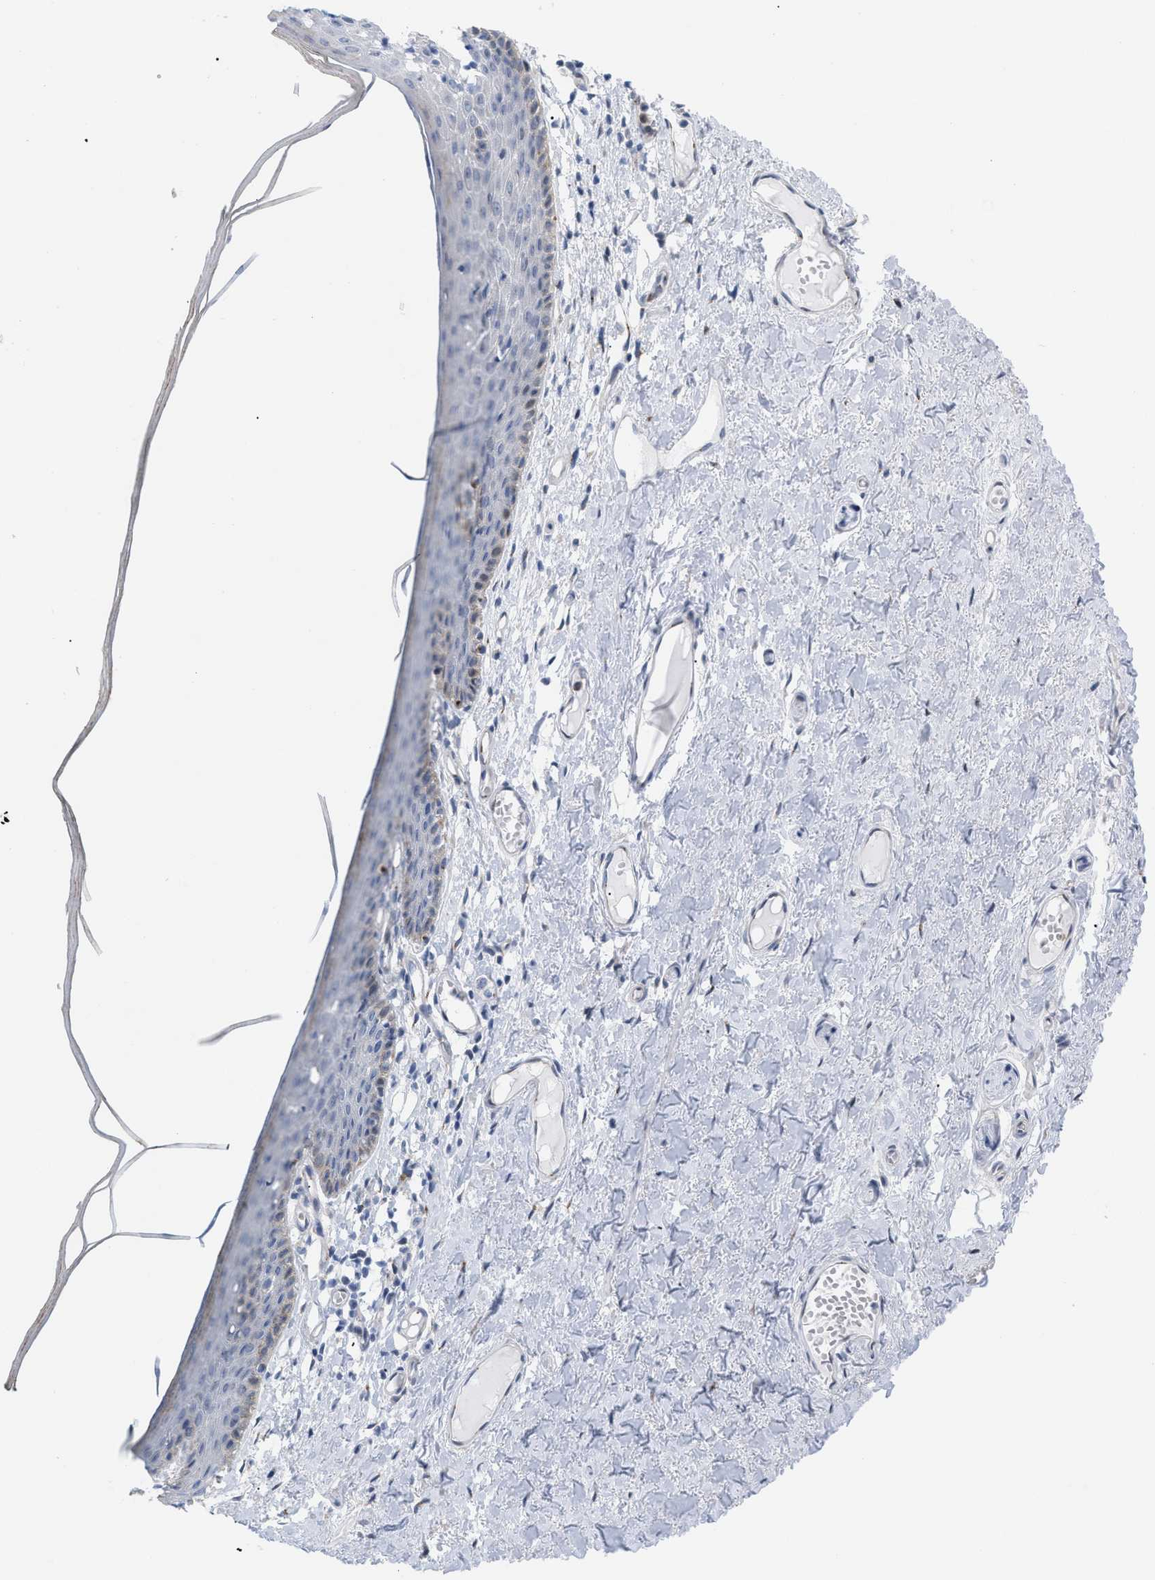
{"staining": {"intensity": "negative", "quantity": "none", "location": "none"}, "tissue": "skin", "cell_type": "Epidermal cells", "image_type": "normal", "snomed": [{"axis": "morphology", "description": "Normal tissue, NOS"}, {"axis": "topography", "description": "Adipose tissue"}, {"axis": "topography", "description": "Vascular tissue"}, {"axis": "topography", "description": "Anal"}, {"axis": "topography", "description": "Peripheral nerve tissue"}], "caption": "Micrograph shows no protein staining in epidermal cells of unremarkable skin. Brightfield microscopy of IHC stained with DAB (brown) and hematoxylin (blue), captured at high magnification.", "gene": "TMEM17", "patient": {"sex": "female", "age": 54}}